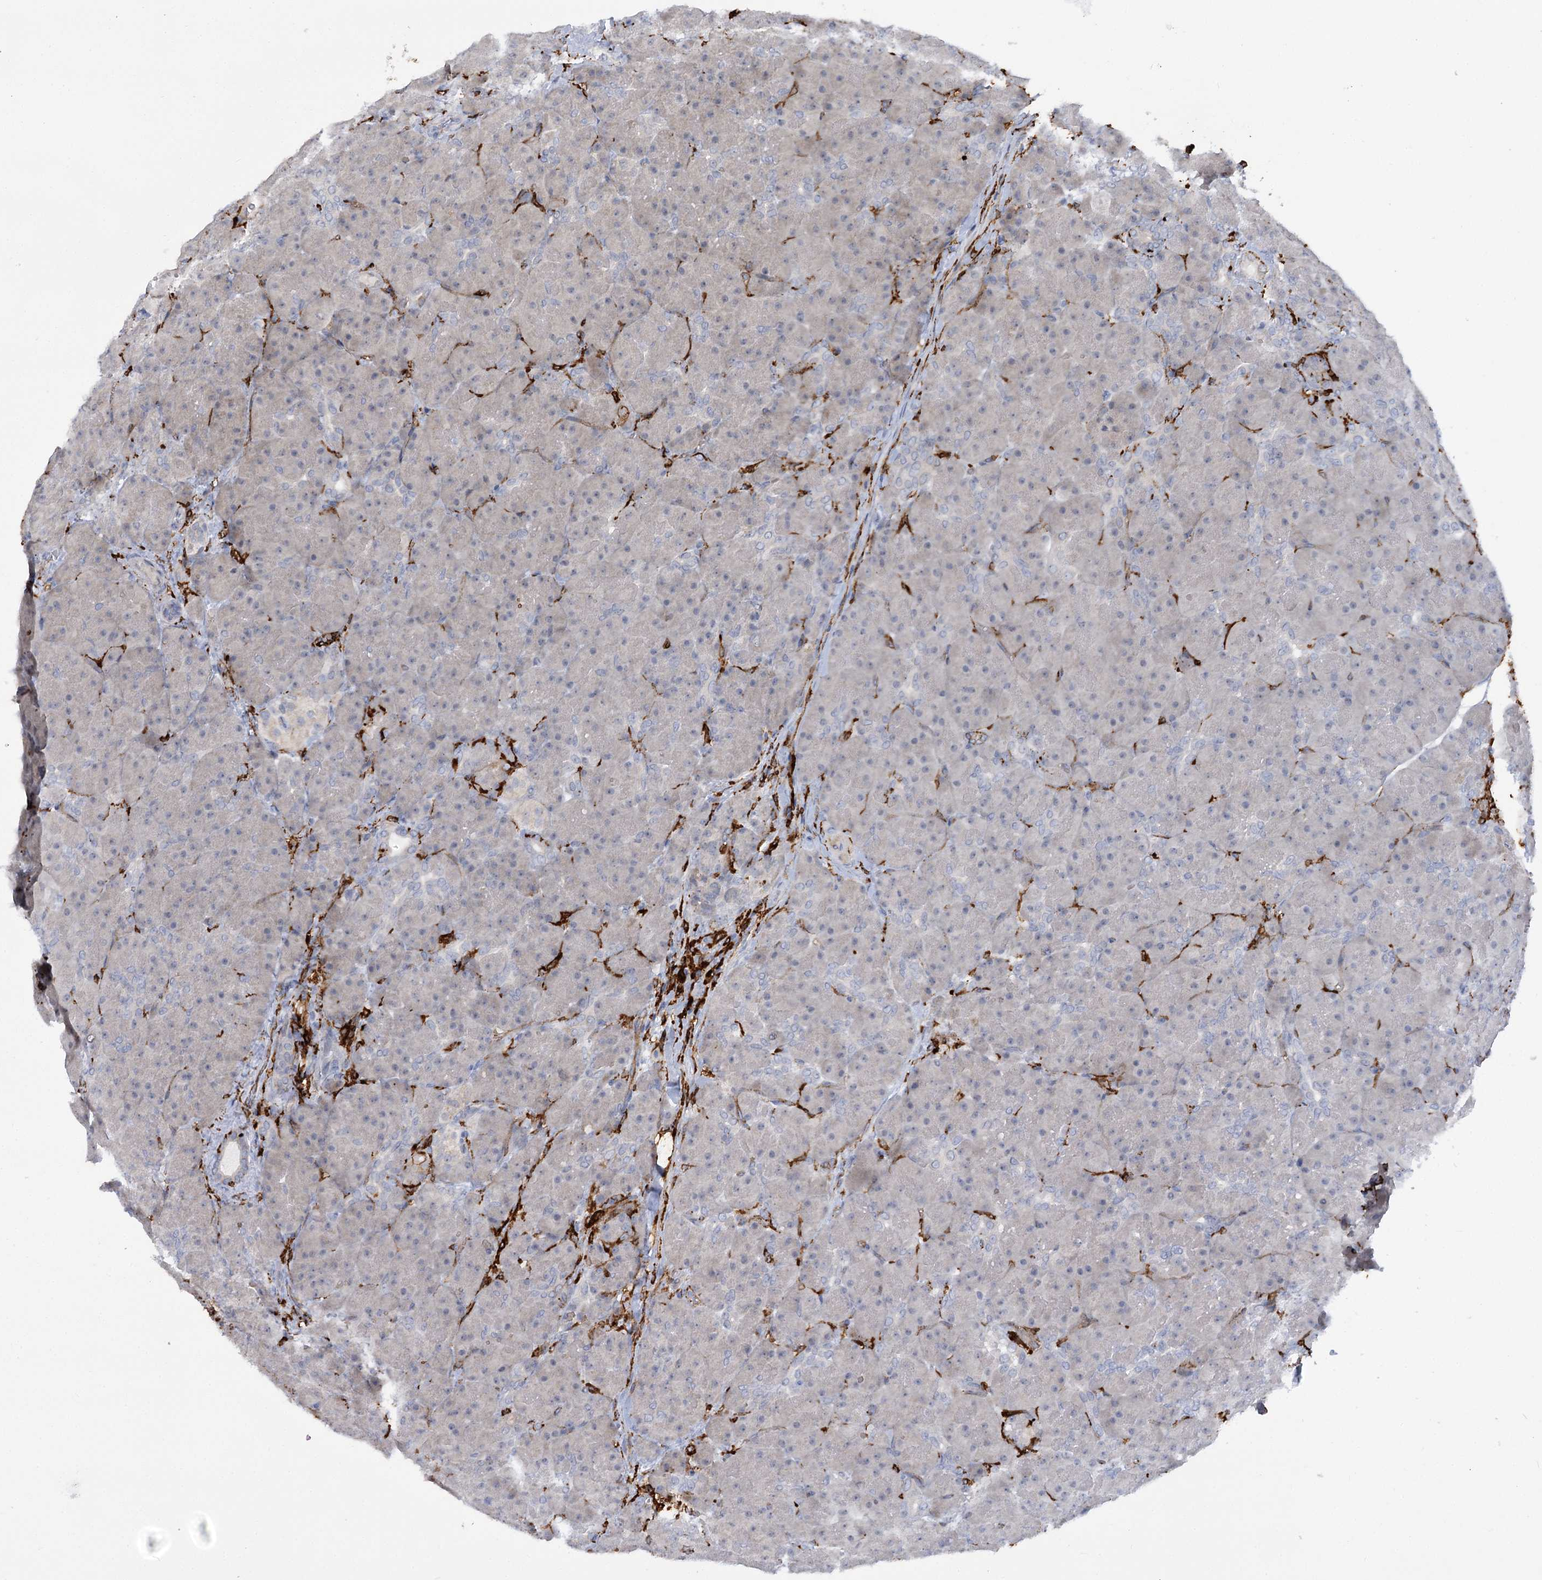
{"staining": {"intensity": "negative", "quantity": "none", "location": "none"}, "tissue": "pancreas", "cell_type": "Exocrine glandular cells", "image_type": "normal", "snomed": [{"axis": "morphology", "description": "Normal tissue, NOS"}, {"axis": "topography", "description": "Pancreas"}], "caption": "Exocrine glandular cells show no significant expression in benign pancreas.", "gene": "PIWIL4", "patient": {"sex": "male", "age": 66}}